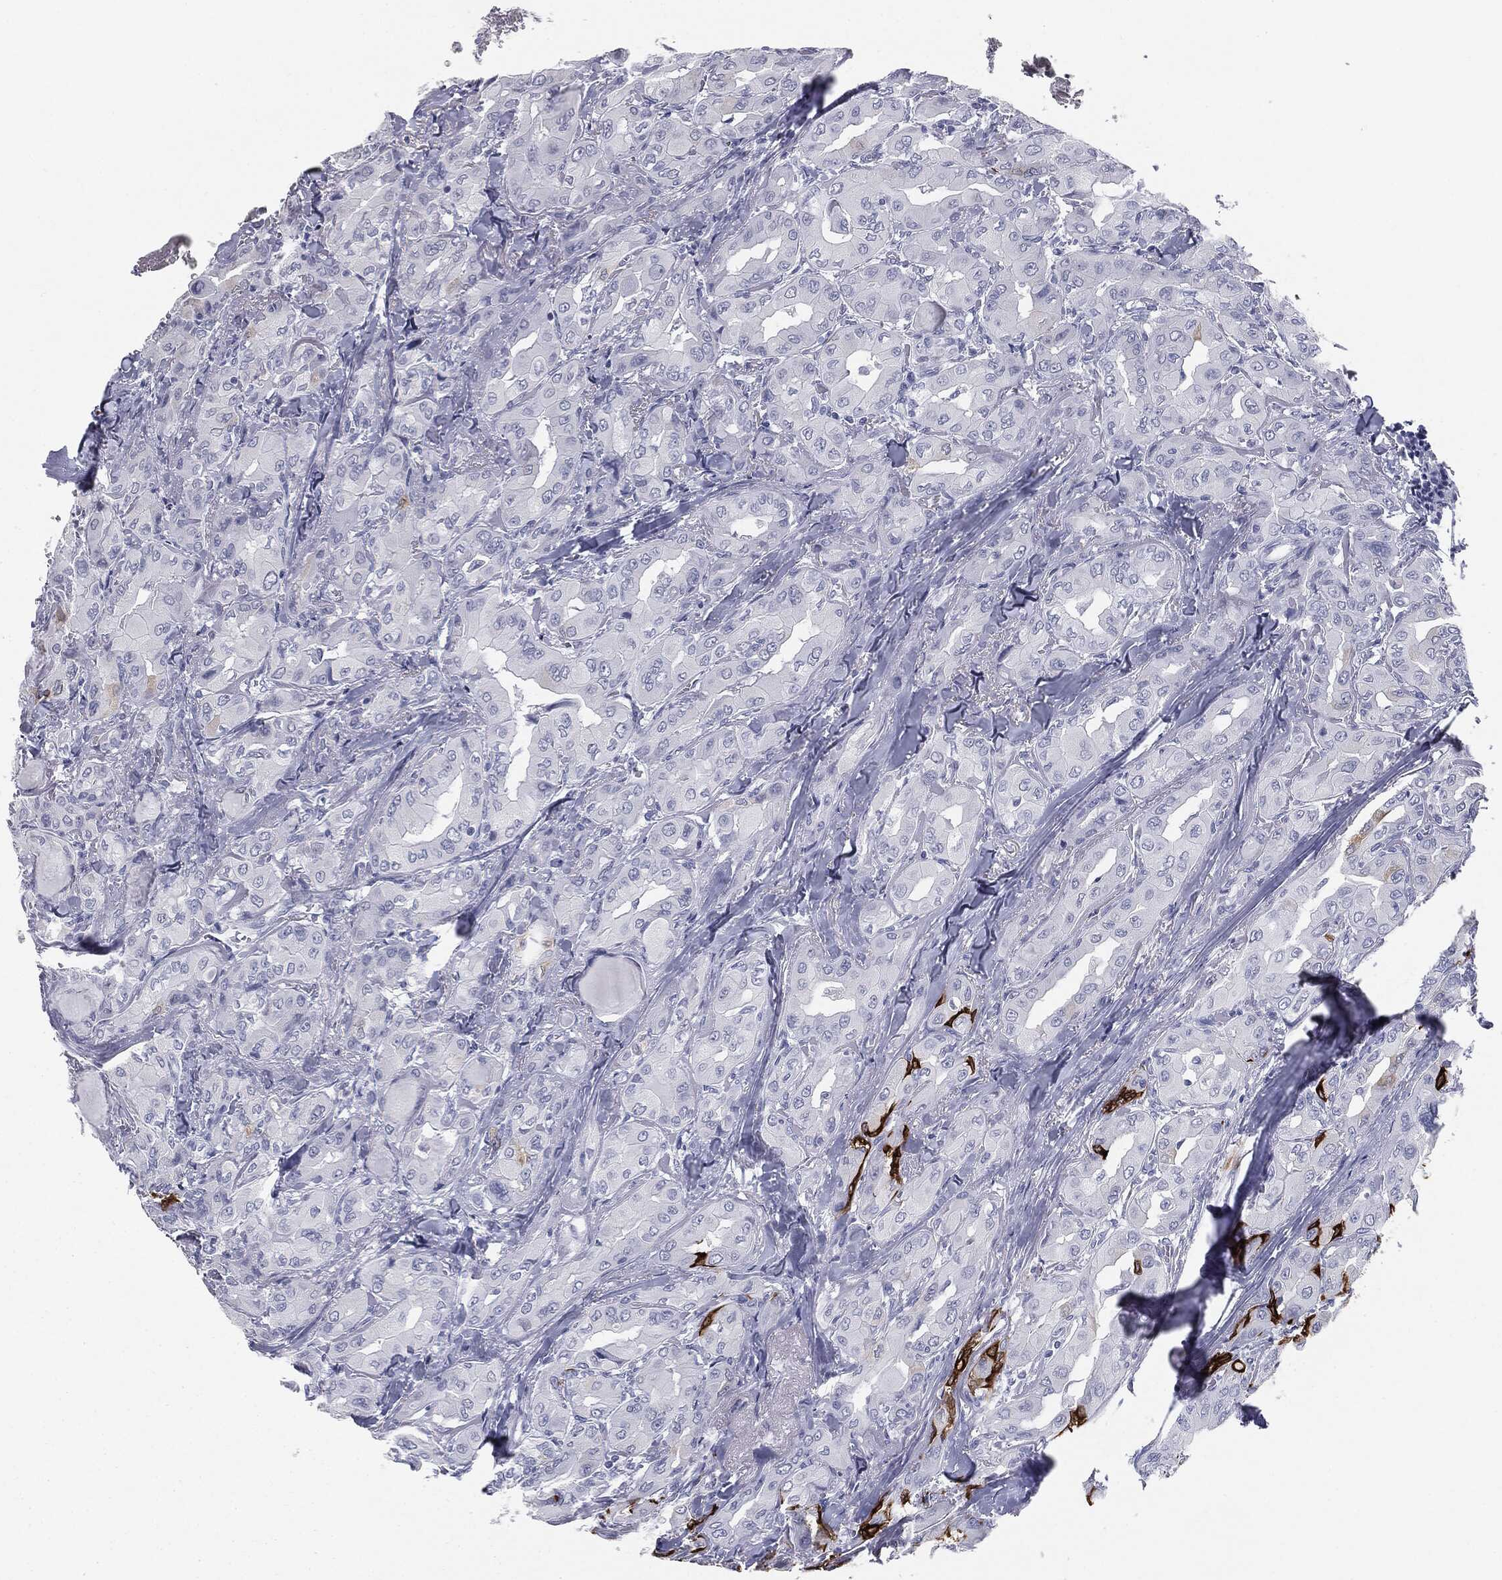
{"staining": {"intensity": "negative", "quantity": "none", "location": "none"}, "tissue": "thyroid cancer", "cell_type": "Tumor cells", "image_type": "cancer", "snomed": [{"axis": "morphology", "description": "Normal tissue, NOS"}, {"axis": "morphology", "description": "Papillary adenocarcinoma, NOS"}, {"axis": "topography", "description": "Thyroid gland"}], "caption": "DAB immunohistochemical staining of human thyroid papillary adenocarcinoma shows no significant staining in tumor cells.", "gene": "TPO", "patient": {"sex": "female", "age": 66}}